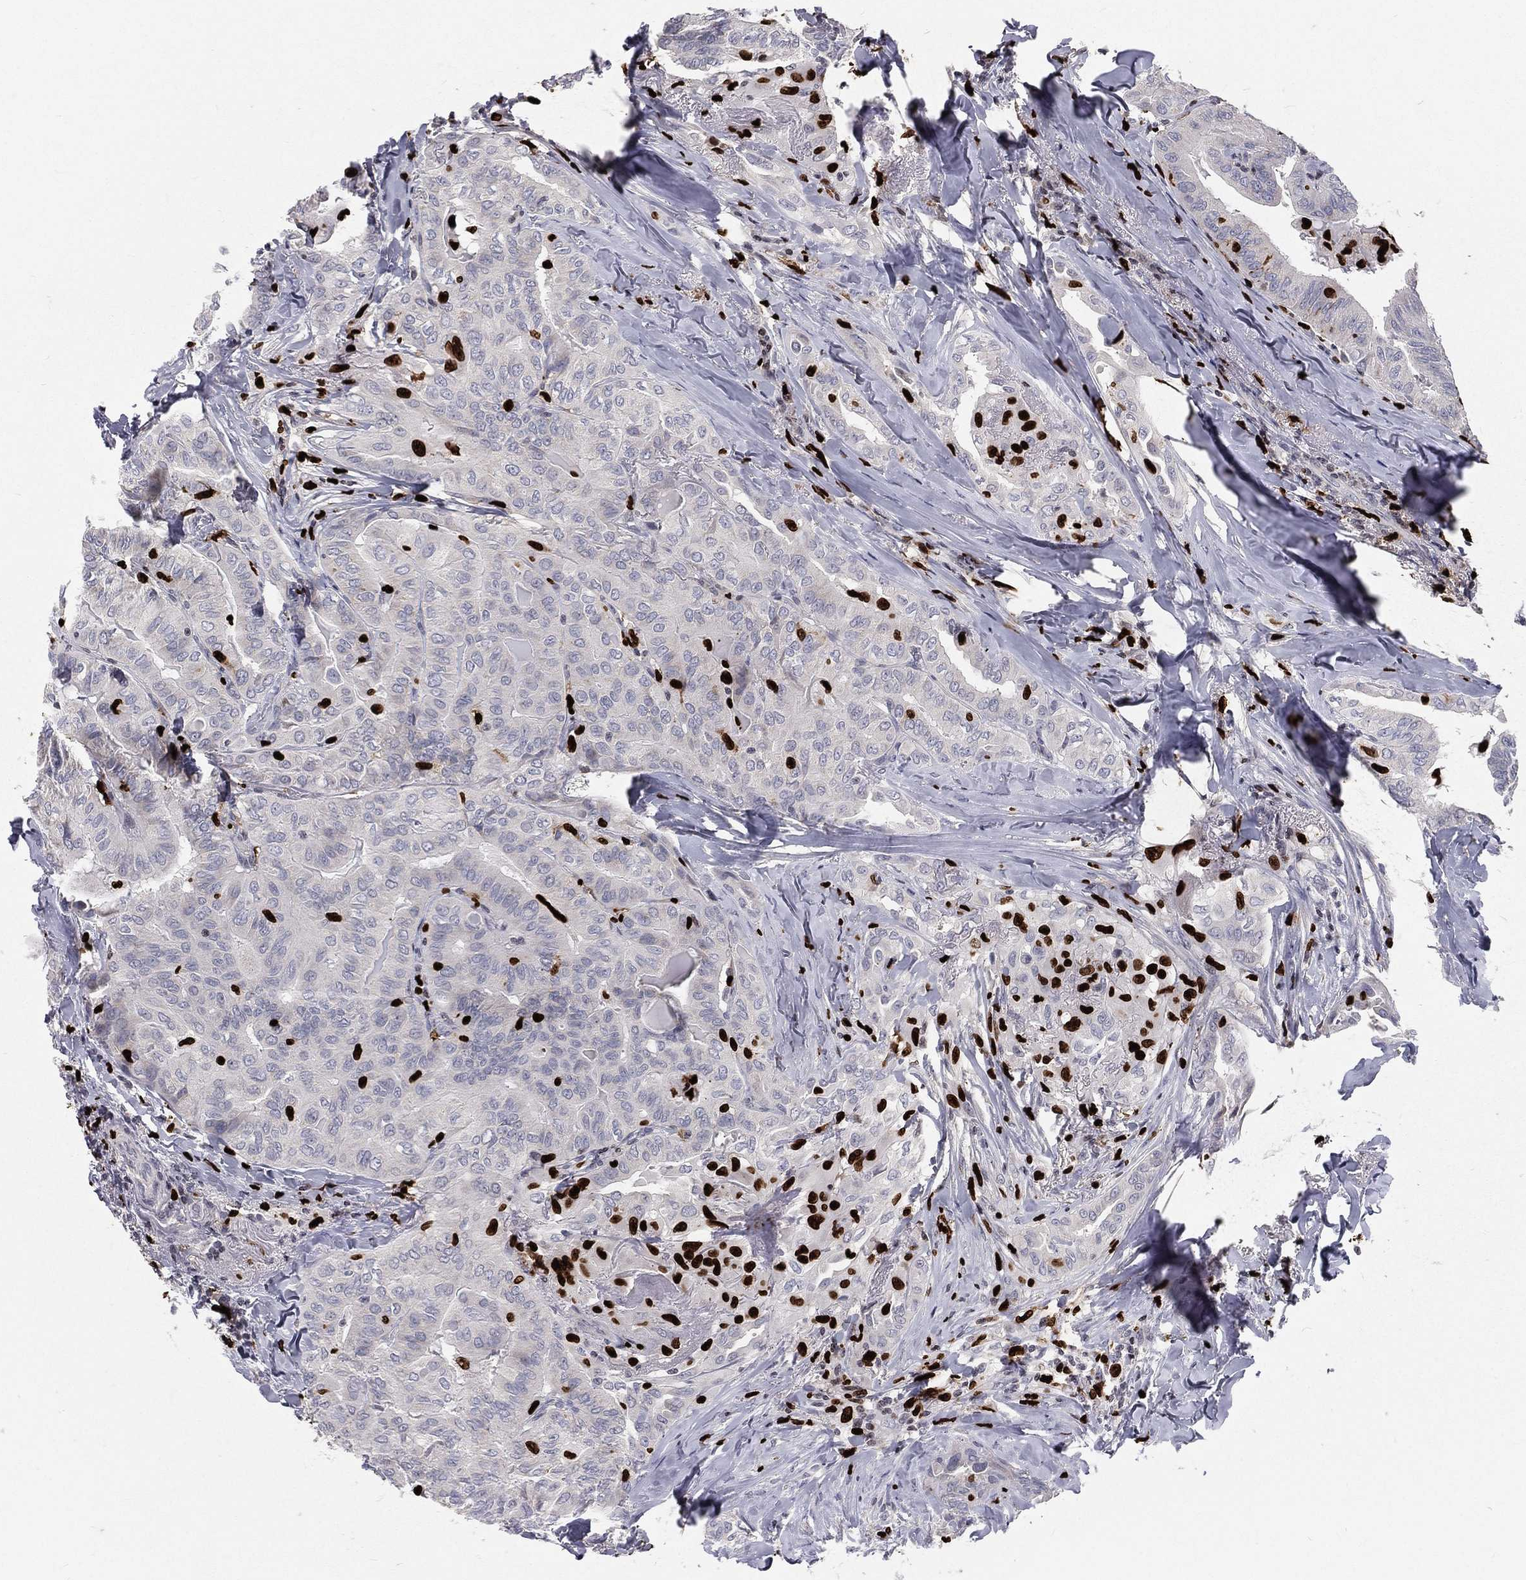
{"staining": {"intensity": "negative", "quantity": "none", "location": "none"}, "tissue": "thyroid cancer", "cell_type": "Tumor cells", "image_type": "cancer", "snomed": [{"axis": "morphology", "description": "Papillary adenocarcinoma, NOS"}, {"axis": "topography", "description": "Thyroid gland"}], "caption": "Tumor cells show no significant protein expression in thyroid cancer.", "gene": "MNDA", "patient": {"sex": "female", "age": 68}}